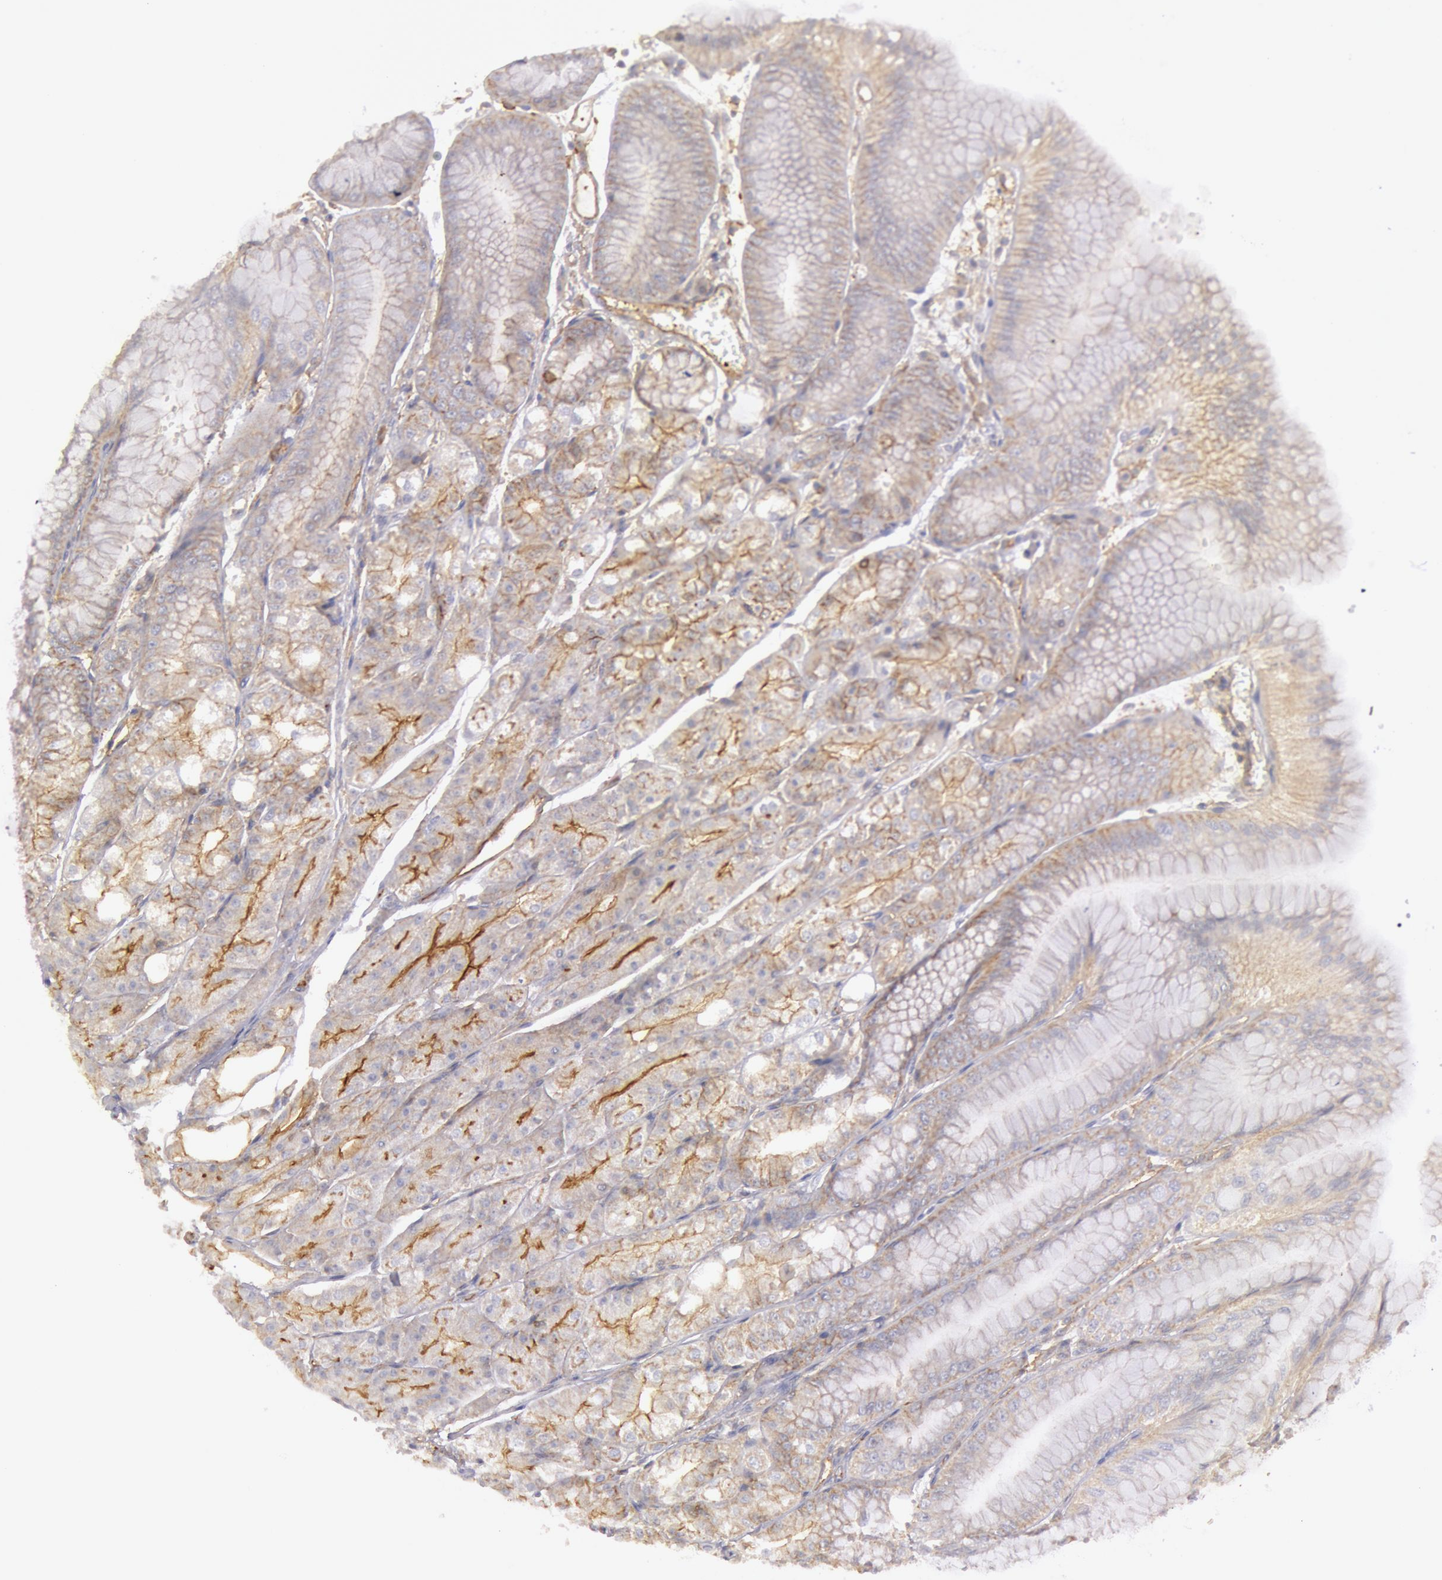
{"staining": {"intensity": "weak", "quantity": ">75%", "location": "cytoplasmic/membranous"}, "tissue": "stomach", "cell_type": "Glandular cells", "image_type": "normal", "snomed": [{"axis": "morphology", "description": "Normal tissue, NOS"}, {"axis": "topography", "description": "Stomach, lower"}], "caption": "A histopathology image showing weak cytoplasmic/membranous staining in approximately >75% of glandular cells in unremarkable stomach, as visualized by brown immunohistochemical staining.", "gene": "SNAP23", "patient": {"sex": "male", "age": 71}}